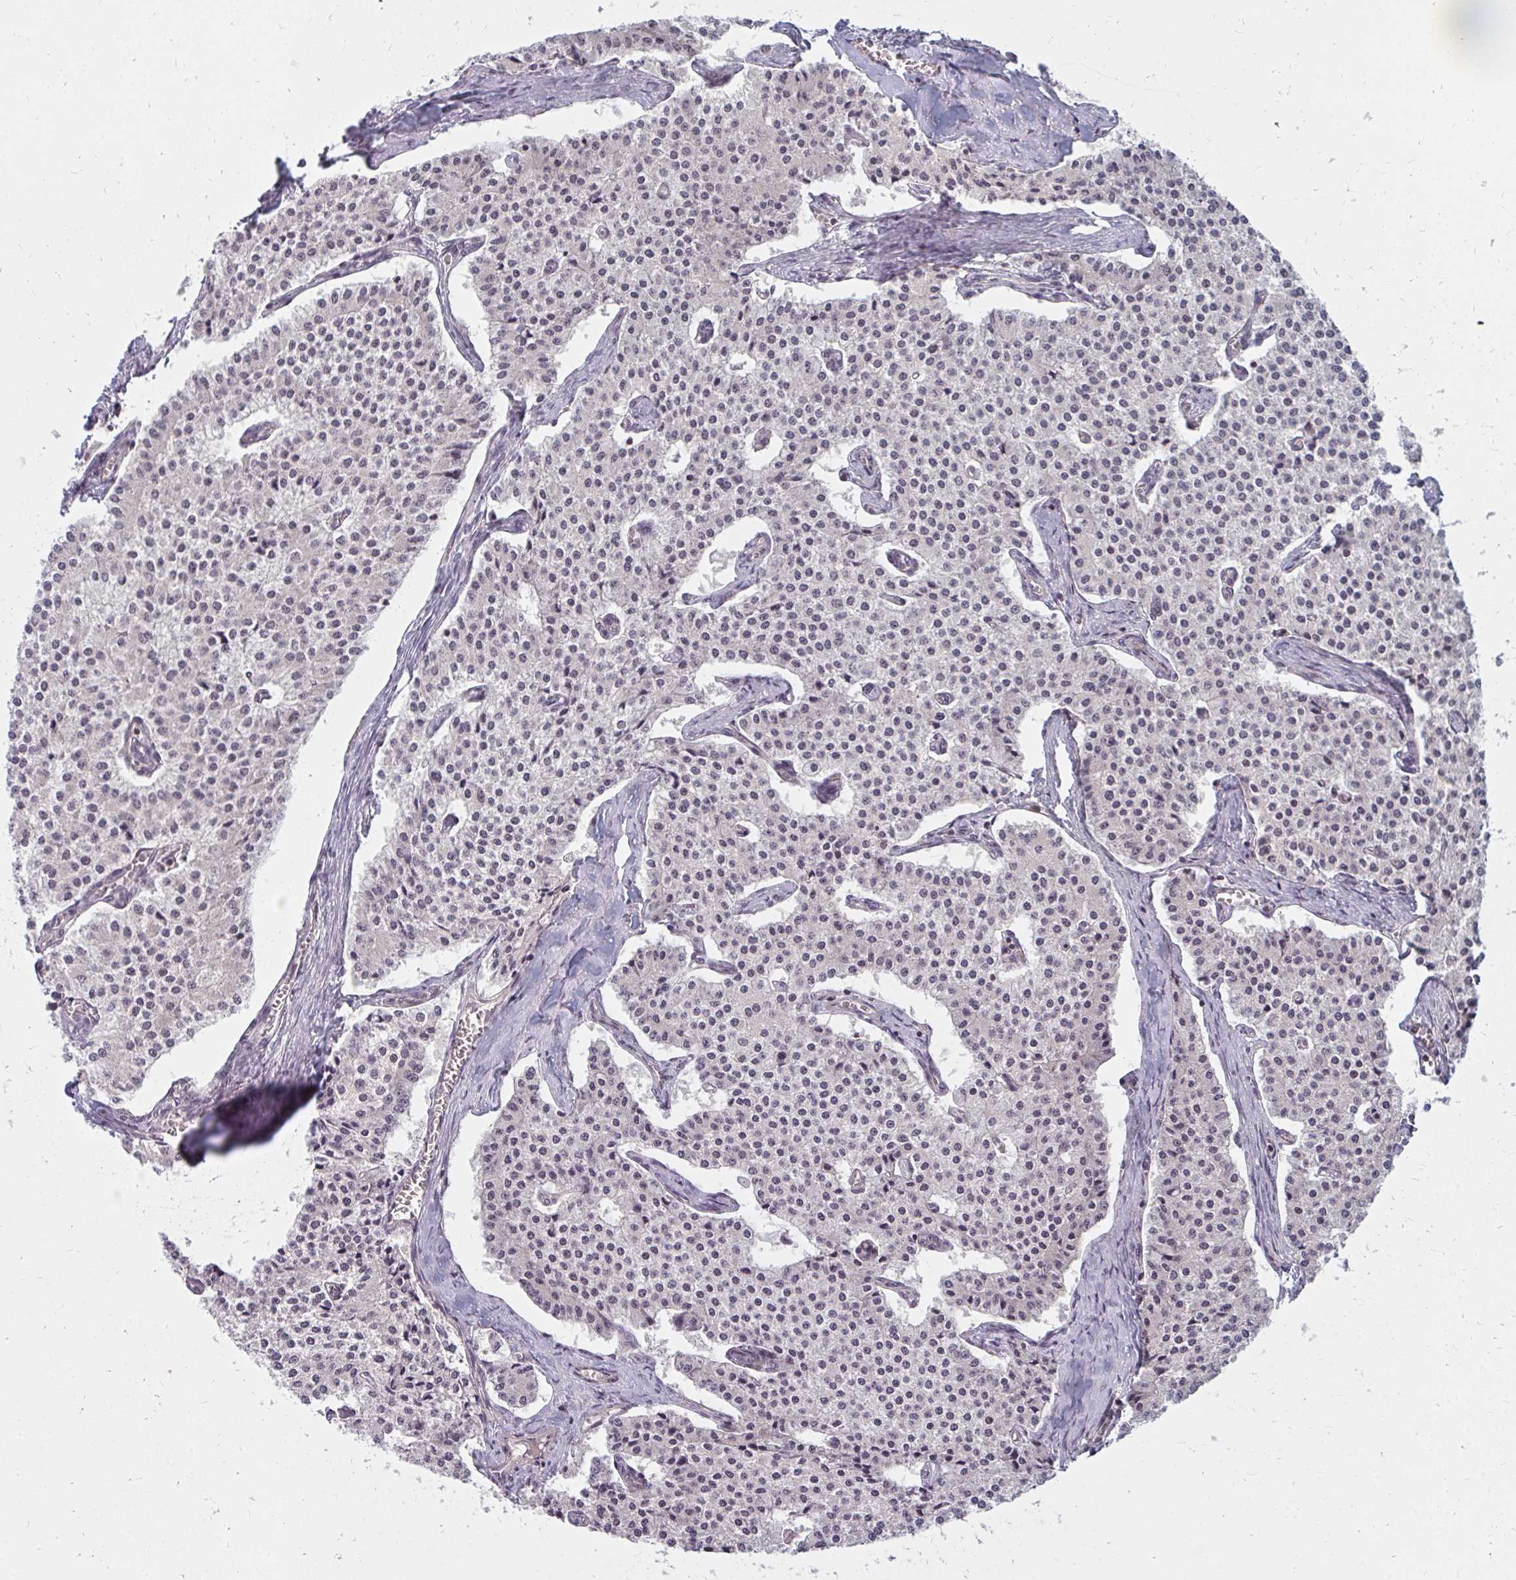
{"staining": {"intensity": "negative", "quantity": "none", "location": "none"}, "tissue": "carcinoid", "cell_type": "Tumor cells", "image_type": "cancer", "snomed": [{"axis": "morphology", "description": "Carcinoid, malignant, NOS"}, {"axis": "topography", "description": "Colon"}], "caption": "High power microscopy micrograph of an immunohistochemistry (IHC) photomicrograph of carcinoid (malignant), revealing no significant staining in tumor cells.", "gene": "GTF3C6", "patient": {"sex": "female", "age": 52}}